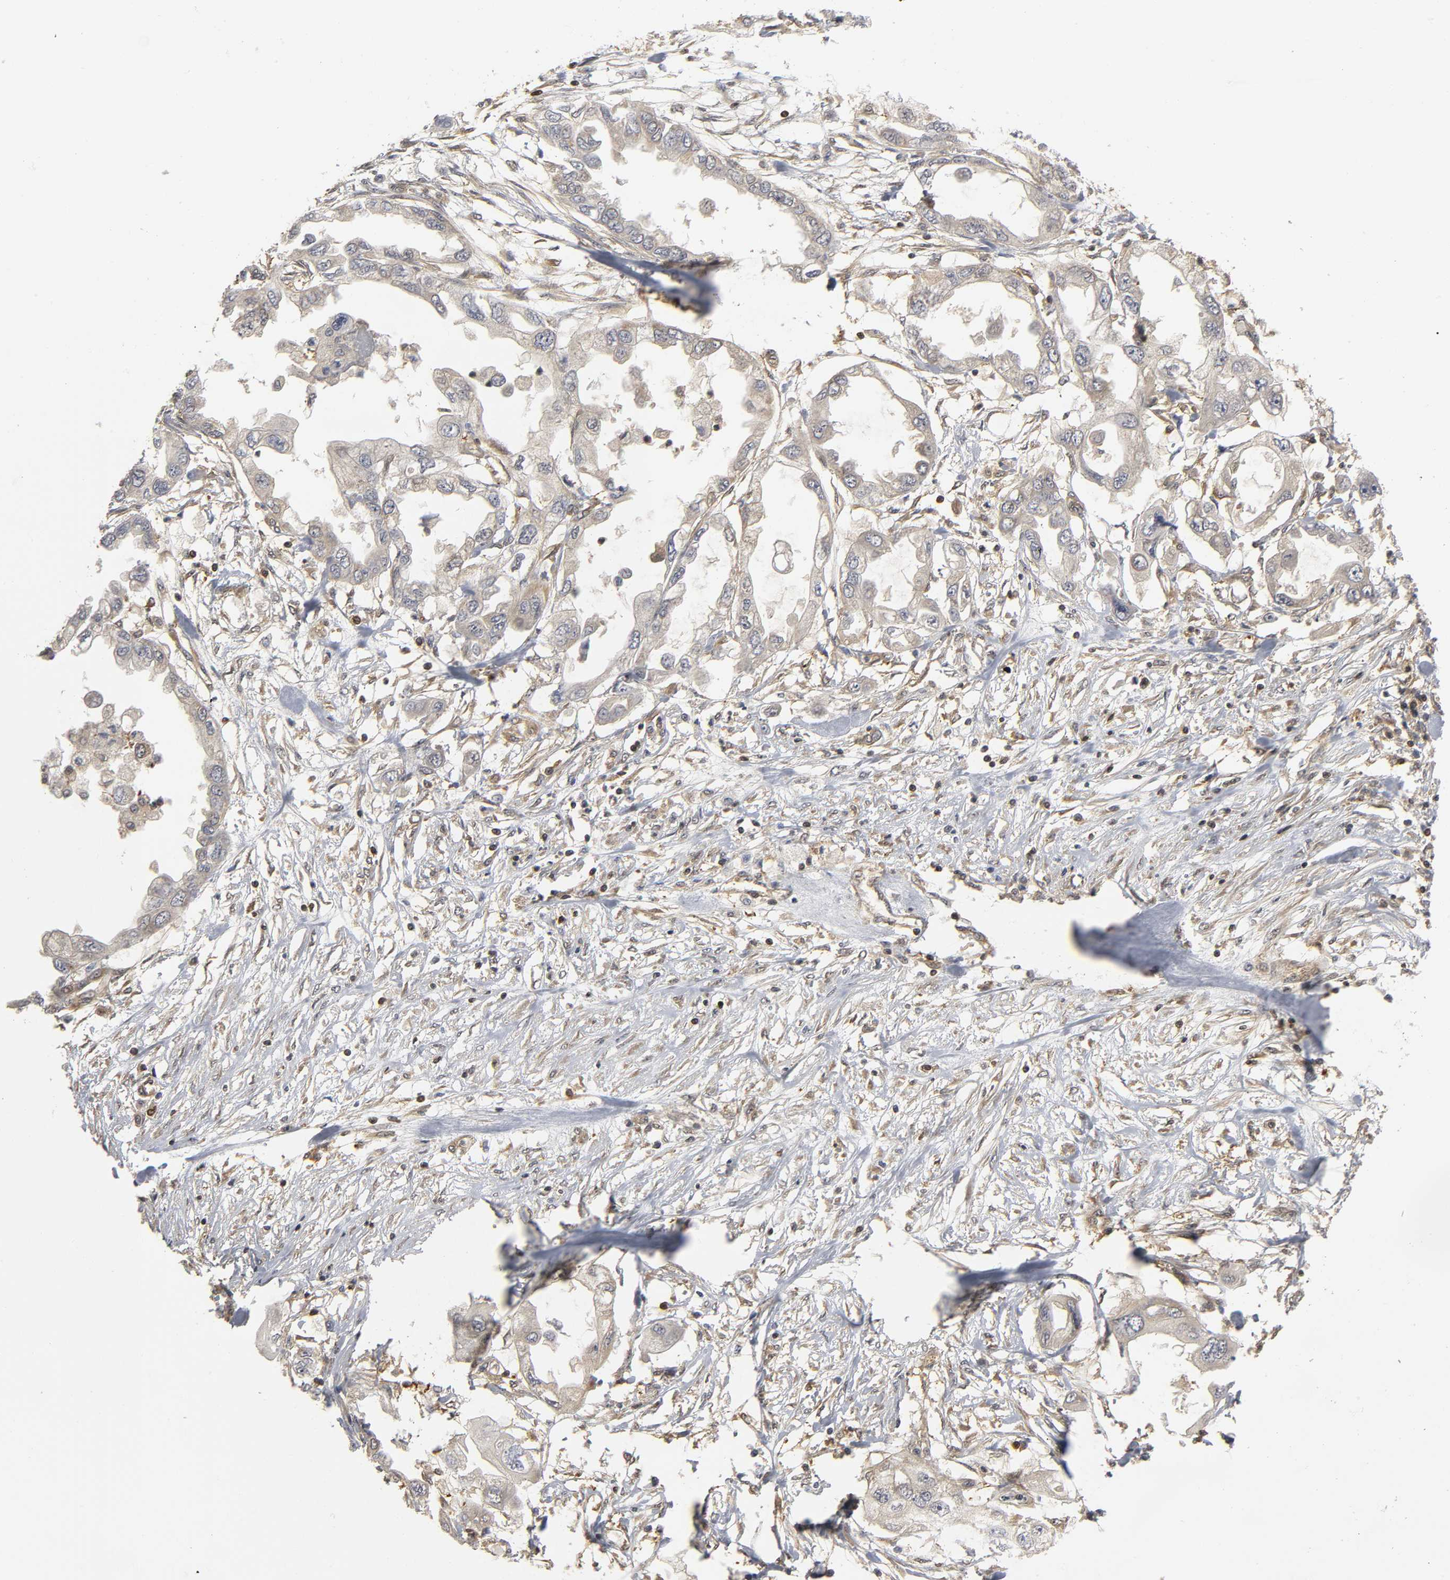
{"staining": {"intensity": "weak", "quantity": "25%-75%", "location": "cytoplasmic/membranous"}, "tissue": "endometrial cancer", "cell_type": "Tumor cells", "image_type": "cancer", "snomed": [{"axis": "morphology", "description": "Adenocarcinoma, NOS"}, {"axis": "topography", "description": "Endometrium"}], "caption": "There is low levels of weak cytoplasmic/membranous expression in tumor cells of endometrial cancer (adenocarcinoma), as demonstrated by immunohistochemical staining (brown color).", "gene": "PARK7", "patient": {"sex": "female", "age": 67}}